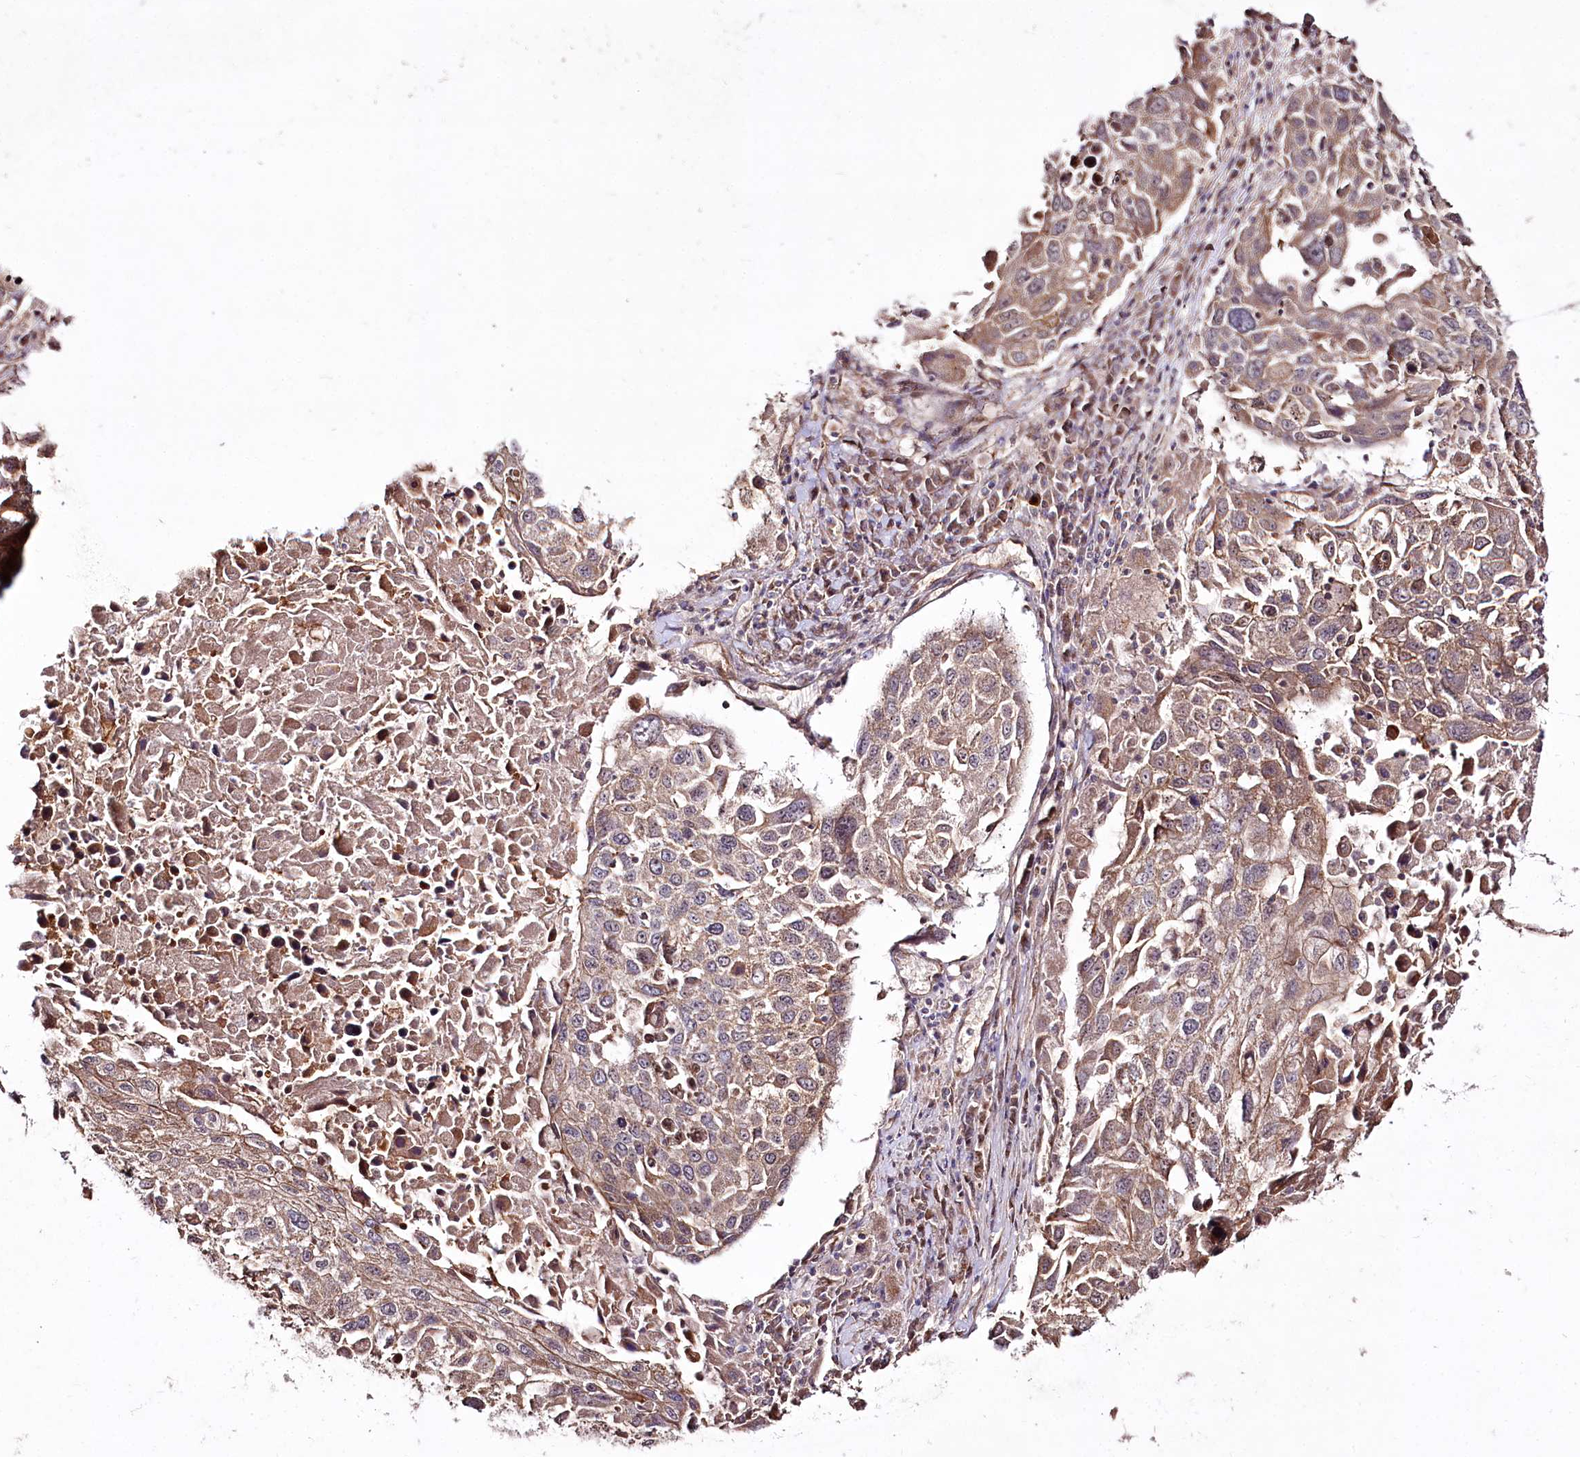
{"staining": {"intensity": "moderate", "quantity": ">75%", "location": "cytoplasmic/membranous"}, "tissue": "lung cancer", "cell_type": "Tumor cells", "image_type": "cancer", "snomed": [{"axis": "morphology", "description": "Squamous cell carcinoma, NOS"}, {"axis": "topography", "description": "Lung"}], "caption": "Brown immunohistochemical staining in human lung cancer shows moderate cytoplasmic/membranous positivity in about >75% of tumor cells.", "gene": "REXO2", "patient": {"sex": "male", "age": 65}}